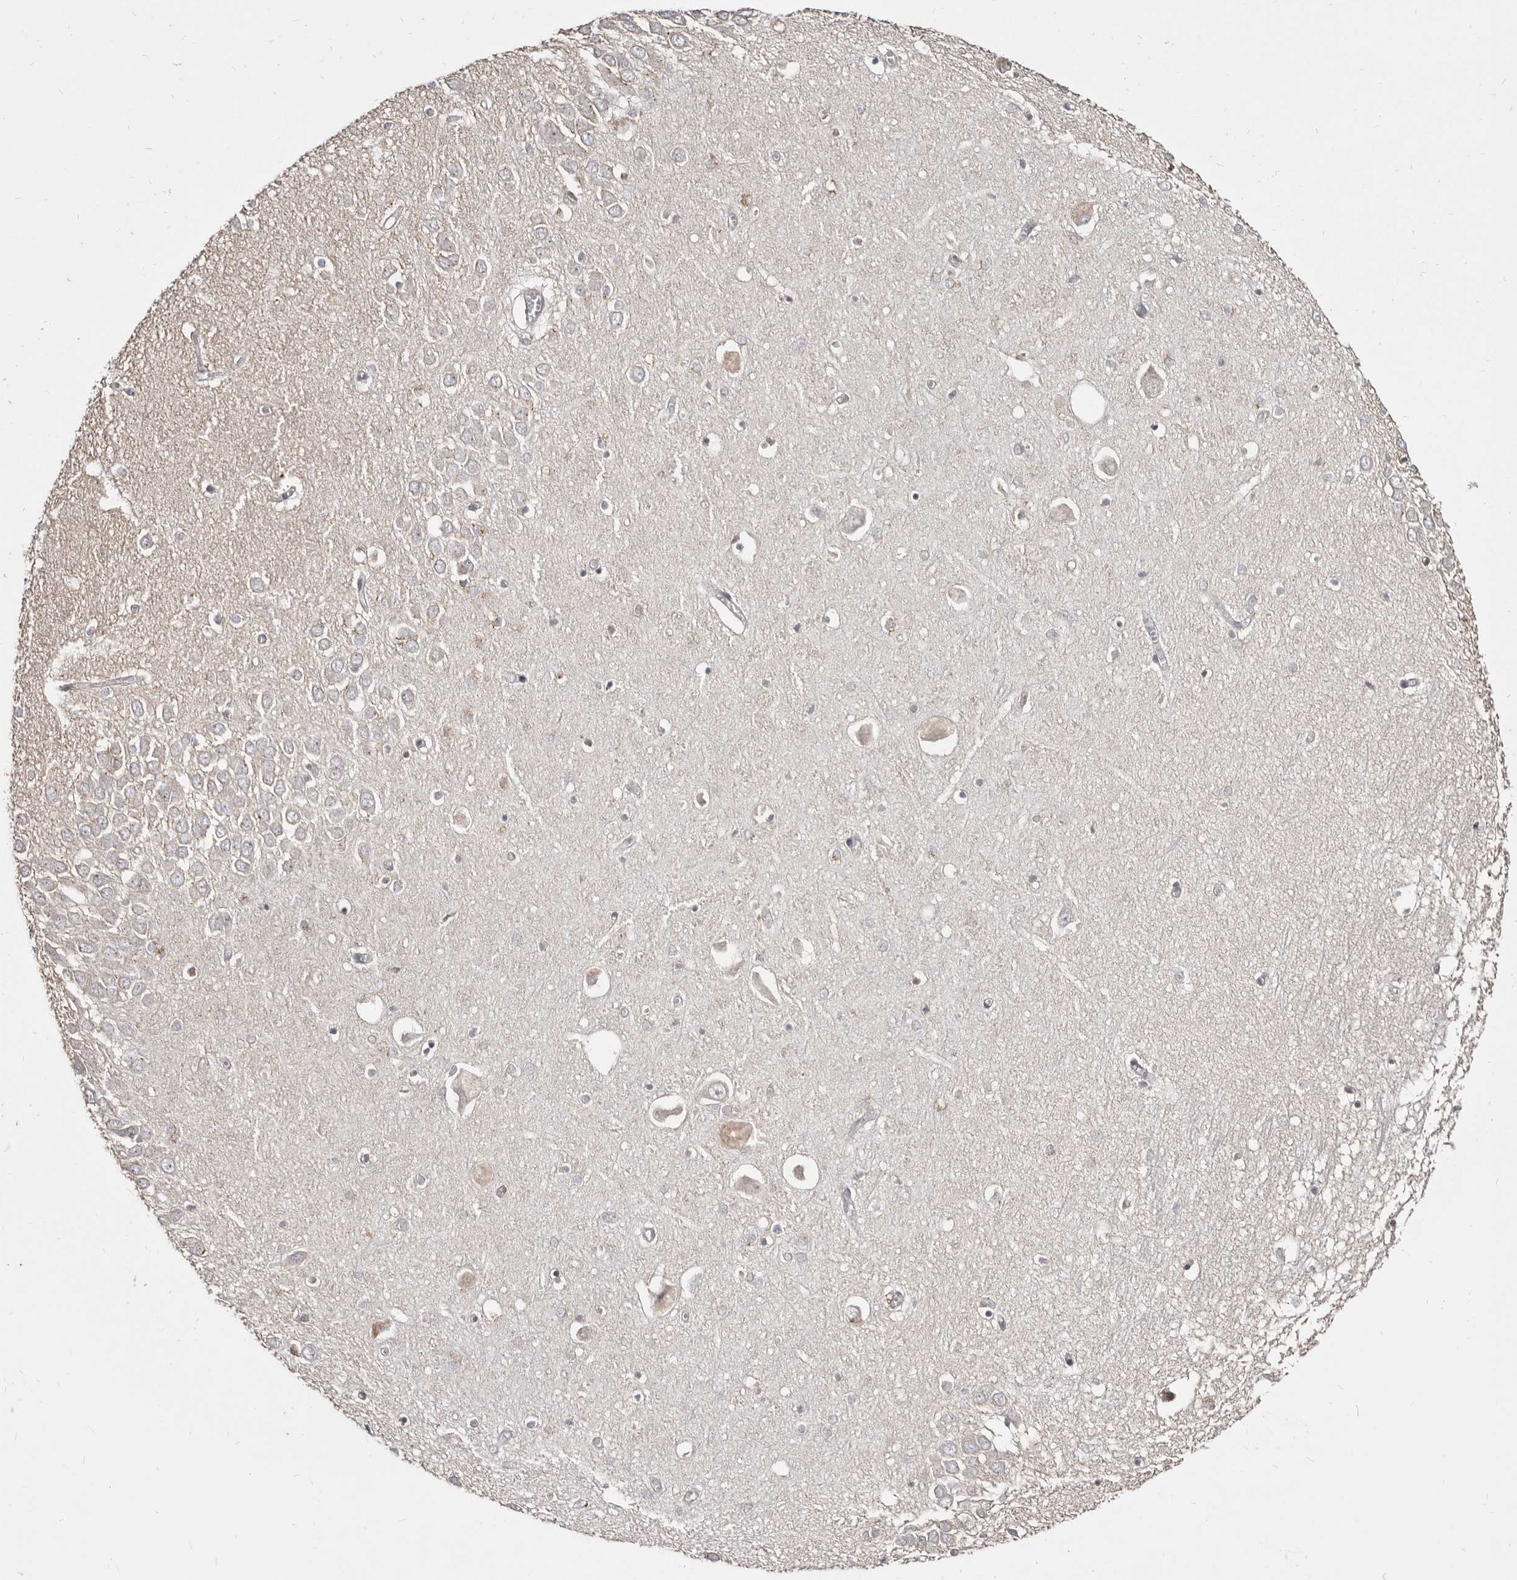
{"staining": {"intensity": "weak", "quantity": "<25%", "location": "cytoplasmic/membranous"}, "tissue": "hippocampus", "cell_type": "Glial cells", "image_type": "normal", "snomed": [{"axis": "morphology", "description": "Normal tissue, NOS"}, {"axis": "topography", "description": "Hippocampus"}], "caption": "IHC of normal hippocampus demonstrates no positivity in glial cells. (Stains: DAB (3,3'-diaminobenzidine) IHC with hematoxylin counter stain, Microscopy: brightfield microscopy at high magnification).", "gene": "THUMPD1", "patient": {"sex": "male", "age": 70}}